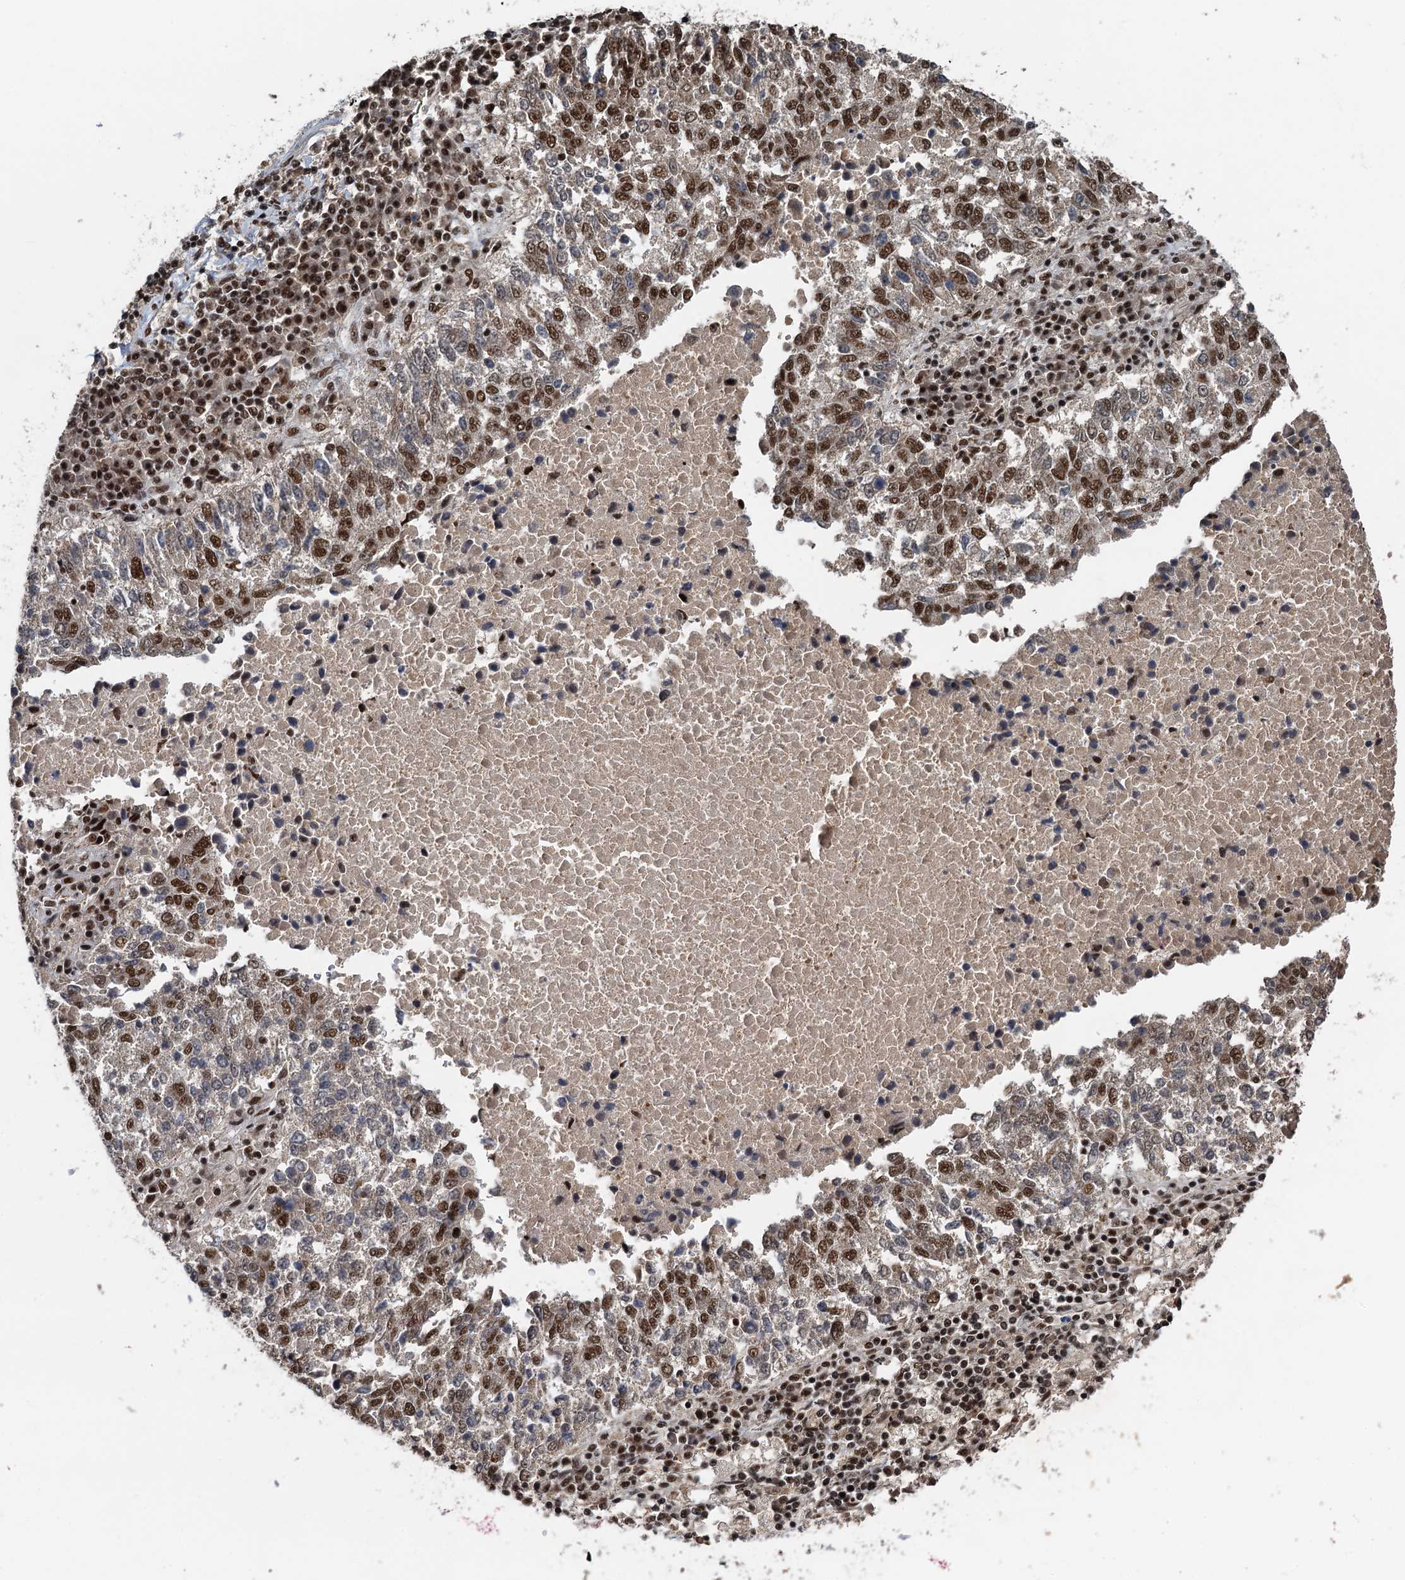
{"staining": {"intensity": "strong", "quantity": "25%-75%", "location": "nuclear"}, "tissue": "lung cancer", "cell_type": "Tumor cells", "image_type": "cancer", "snomed": [{"axis": "morphology", "description": "Squamous cell carcinoma, NOS"}, {"axis": "topography", "description": "Lung"}], "caption": "Lung cancer (squamous cell carcinoma) stained with a brown dye reveals strong nuclear positive expression in about 25%-75% of tumor cells.", "gene": "ZC3H18", "patient": {"sex": "male", "age": 73}}